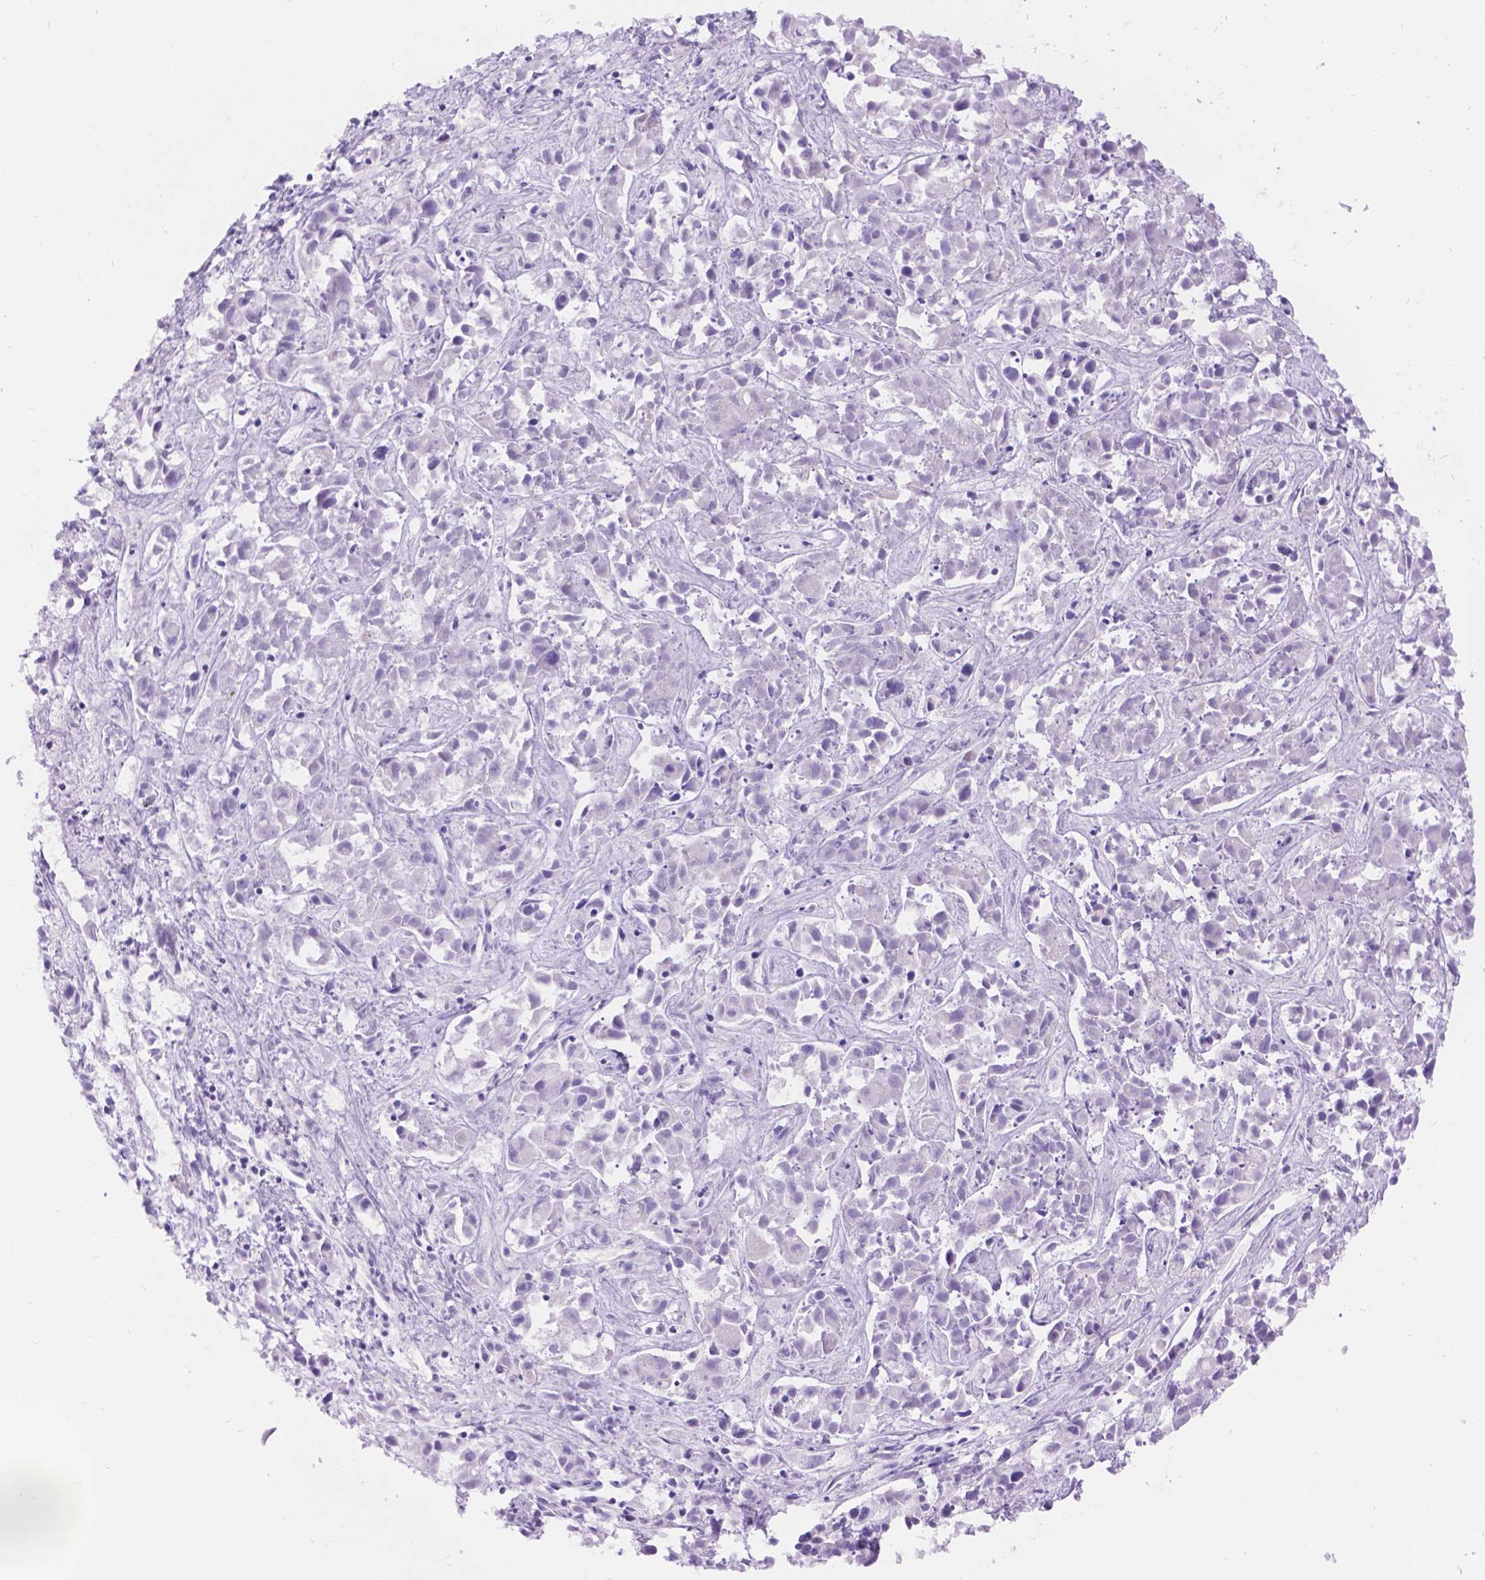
{"staining": {"intensity": "negative", "quantity": "none", "location": "none"}, "tissue": "liver cancer", "cell_type": "Tumor cells", "image_type": "cancer", "snomed": [{"axis": "morphology", "description": "Cholangiocarcinoma"}, {"axis": "topography", "description": "Liver"}], "caption": "An immunohistochemistry (IHC) histopathology image of liver cancer (cholangiocarcinoma) is shown. There is no staining in tumor cells of liver cancer (cholangiocarcinoma).", "gene": "DCC", "patient": {"sex": "female", "age": 81}}